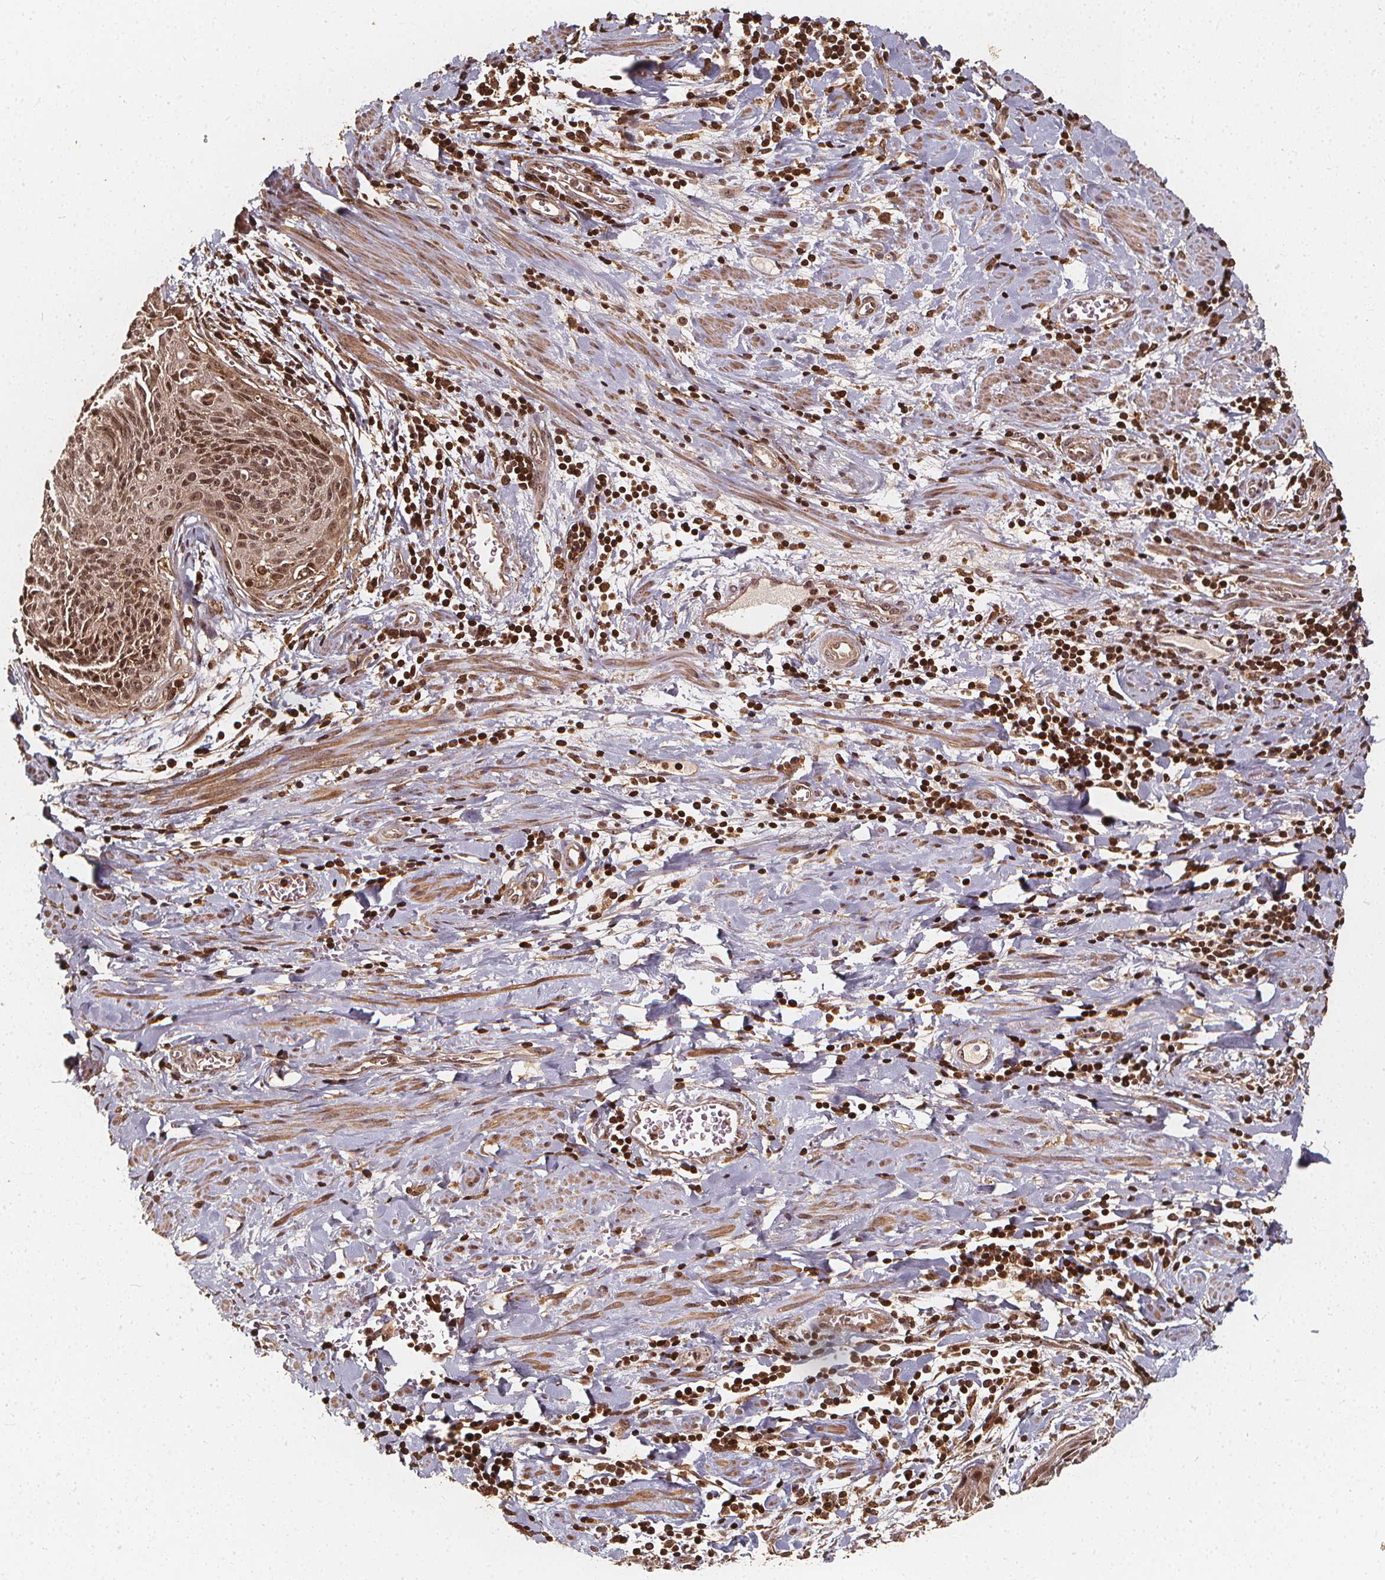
{"staining": {"intensity": "moderate", "quantity": ">75%", "location": "nuclear"}, "tissue": "cervical cancer", "cell_type": "Tumor cells", "image_type": "cancer", "snomed": [{"axis": "morphology", "description": "Squamous cell carcinoma, NOS"}, {"axis": "topography", "description": "Cervix"}], "caption": "Protein expression analysis of cervical cancer shows moderate nuclear staining in about >75% of tumor cells. (brown staining indicates protein expression, while blue staining denotes nuclei).", "gene": "EXOSC9", "patient": {"sex": "female", "age": 55}}